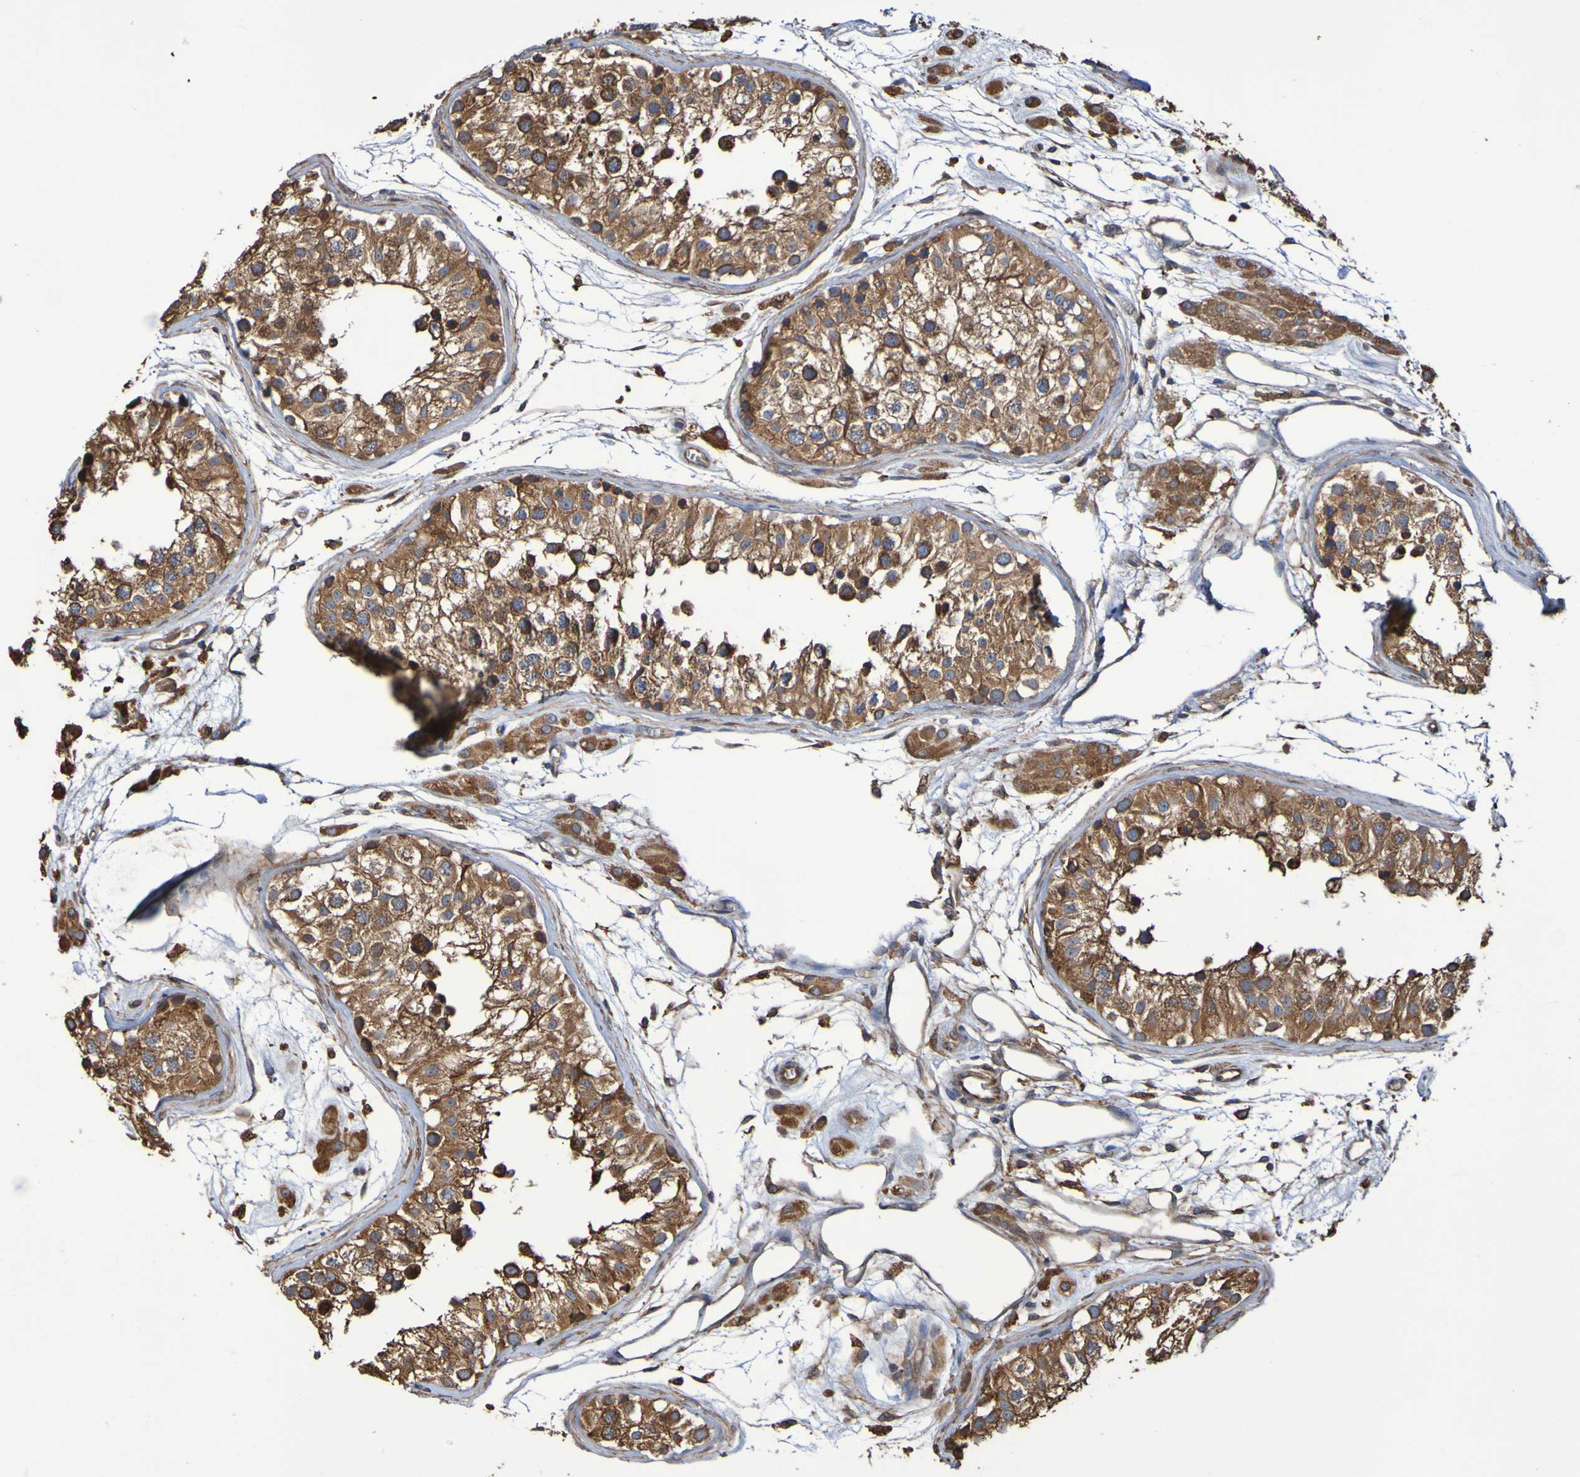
{"staining": {"intensity": "strong", "quantity": ">75%", "location": "cytoplasmic/membranous"}, "tissue": "testis", "cell_type": "Cells in seminiferous ducts", "image_type": "normal", "snomed": [{"axis": "morphology", "description": "Normal tissue, NOS"}, {"axis": "morphology", "description": "Adenocarcinoma, metastatic, NOS"}, {"axis": "topography", "description": "Testis"}], "caption": "Protein analysis of unremarkable testis displays strong cytoplasmic/membranous expression in approximately >75% of cells in seminiferous ducts. (DAB (3,3'-diaminobenzidine) IHC, brown staining for protein, blue staining for nuclei).", "gene": "RAB11A", "patient": {"sex": "male", "age": 26}}